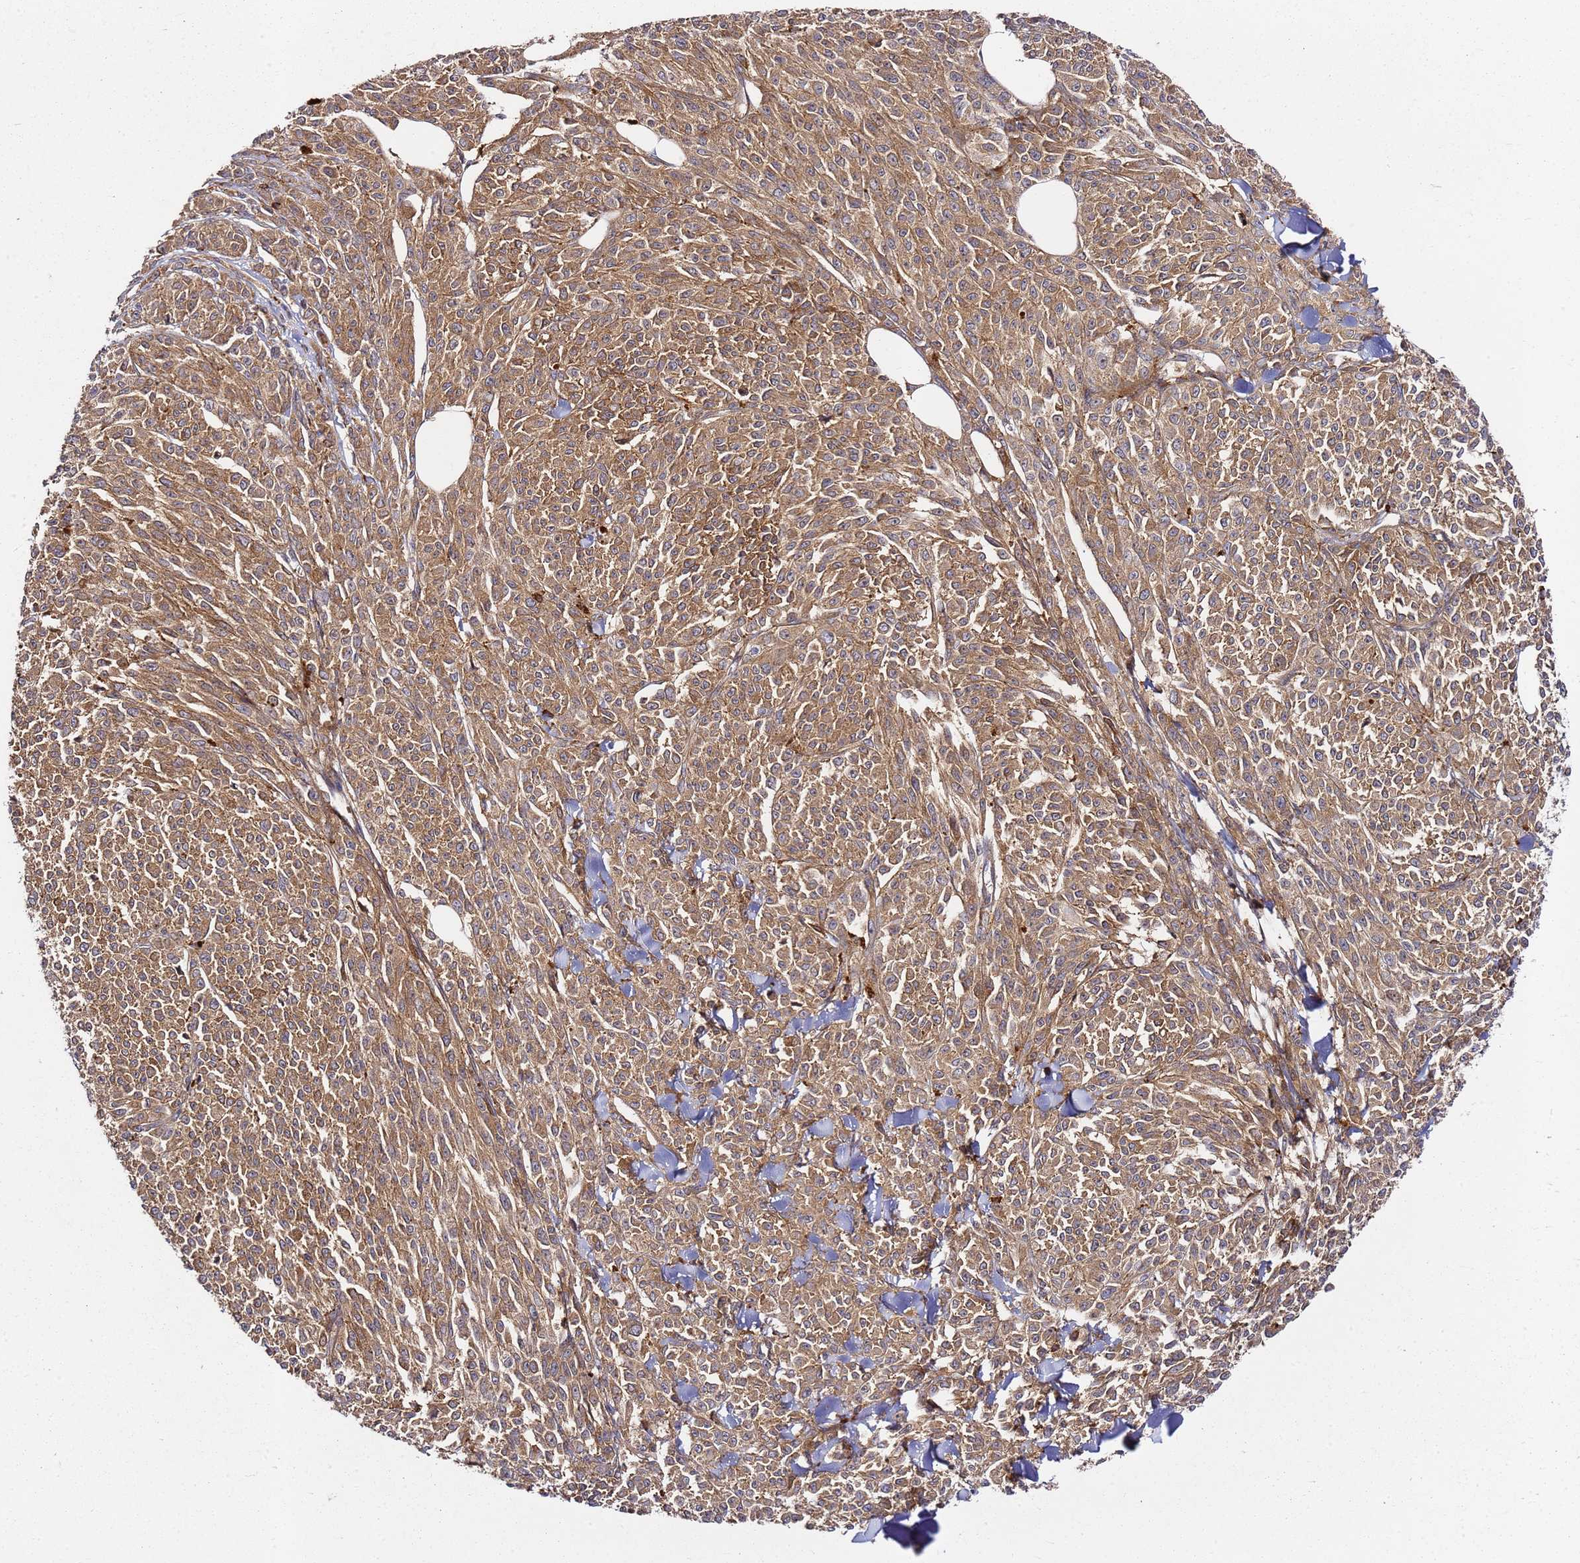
{"staining": {"intensity": "moderate", "quantity": ">75%", "location": "cytoplasmic/membranous"}, "tissue": "melanoma", "cell_type": "Tumor cells", "image_type": "cancer", "snomed": [{"axis": "morphology", "description": "Malignant melanoma, NOS"}, {"axis": "topography", "description": "Skin"}], "caption": "Melanoma stained for a protein (brown) shows moderate cytoplasmic/membranous positive staining in about >75% of tumor cells.", "gene": "PRMT7", "patient": {"sex": "female", "age": 52}}